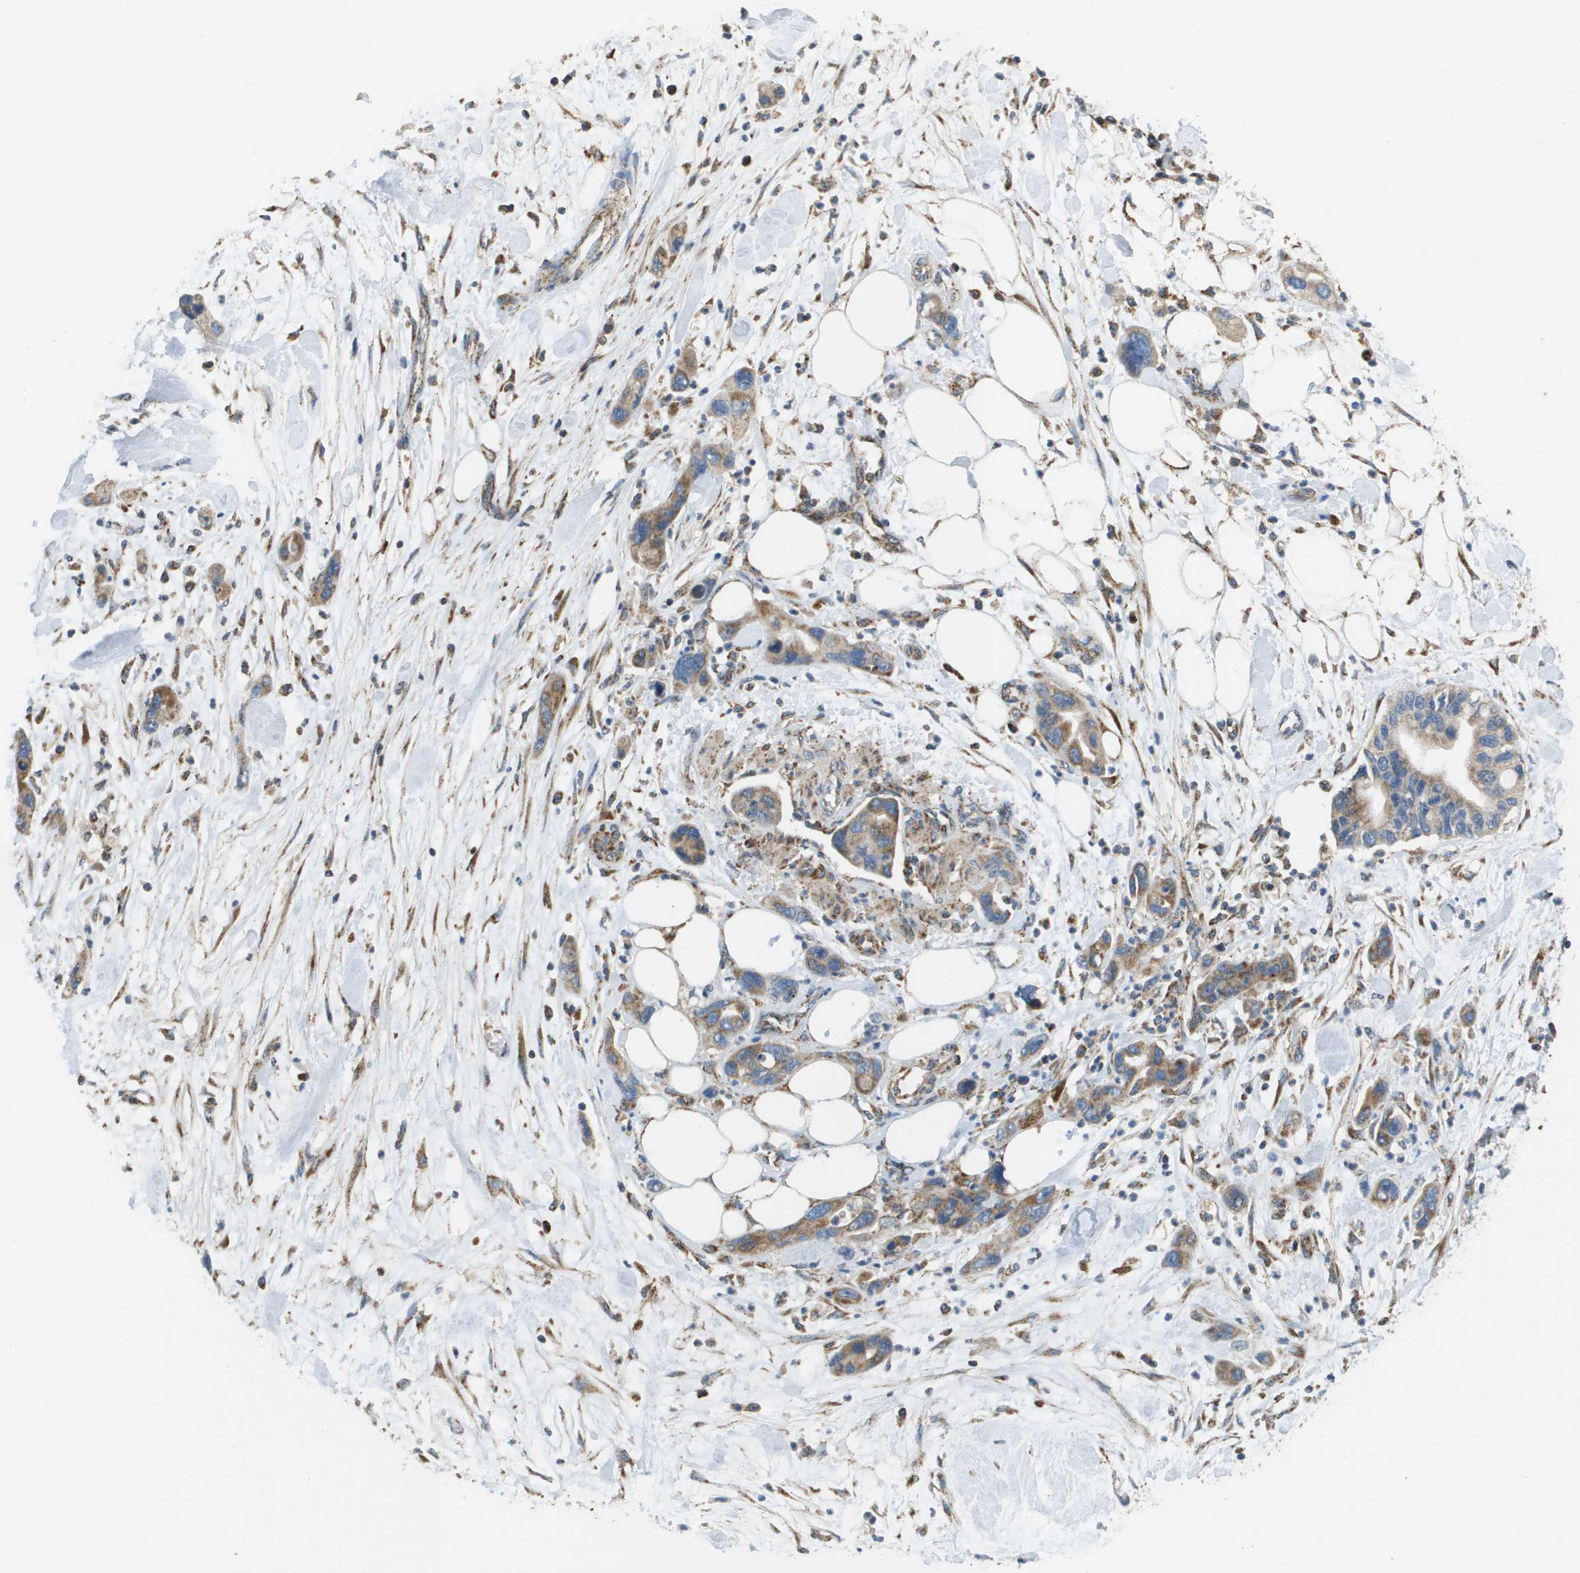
{"staining": {"intensity": "moderate", "quantity": ">75%", "location": "cytoplasmic/membranous"}, "tissue": "pancreatic cancer", "cell_type": "Tumor cells", "image_type": "cancer", "snomed": [{"axis": "morphology", "description": "Normal tissue, NOS"}, {"axis": "morphology", "description": "Adenocarcinoma, NOS"}, {"axis": "topography", "description": "Pancreas"}], "caption": "Immunohistochemistry (IHC) micrograph of neoplastic tissue: human pancreatic cancer stained using IHC demonstrates medium levels of moderate protein expression localized specifically in the cytoplasmic/membranous of tumor cells, appearing as a cytoplasmic/membranous brown color.", "gene": "NRK", "patient": {"sex": "female", "age": 71}}